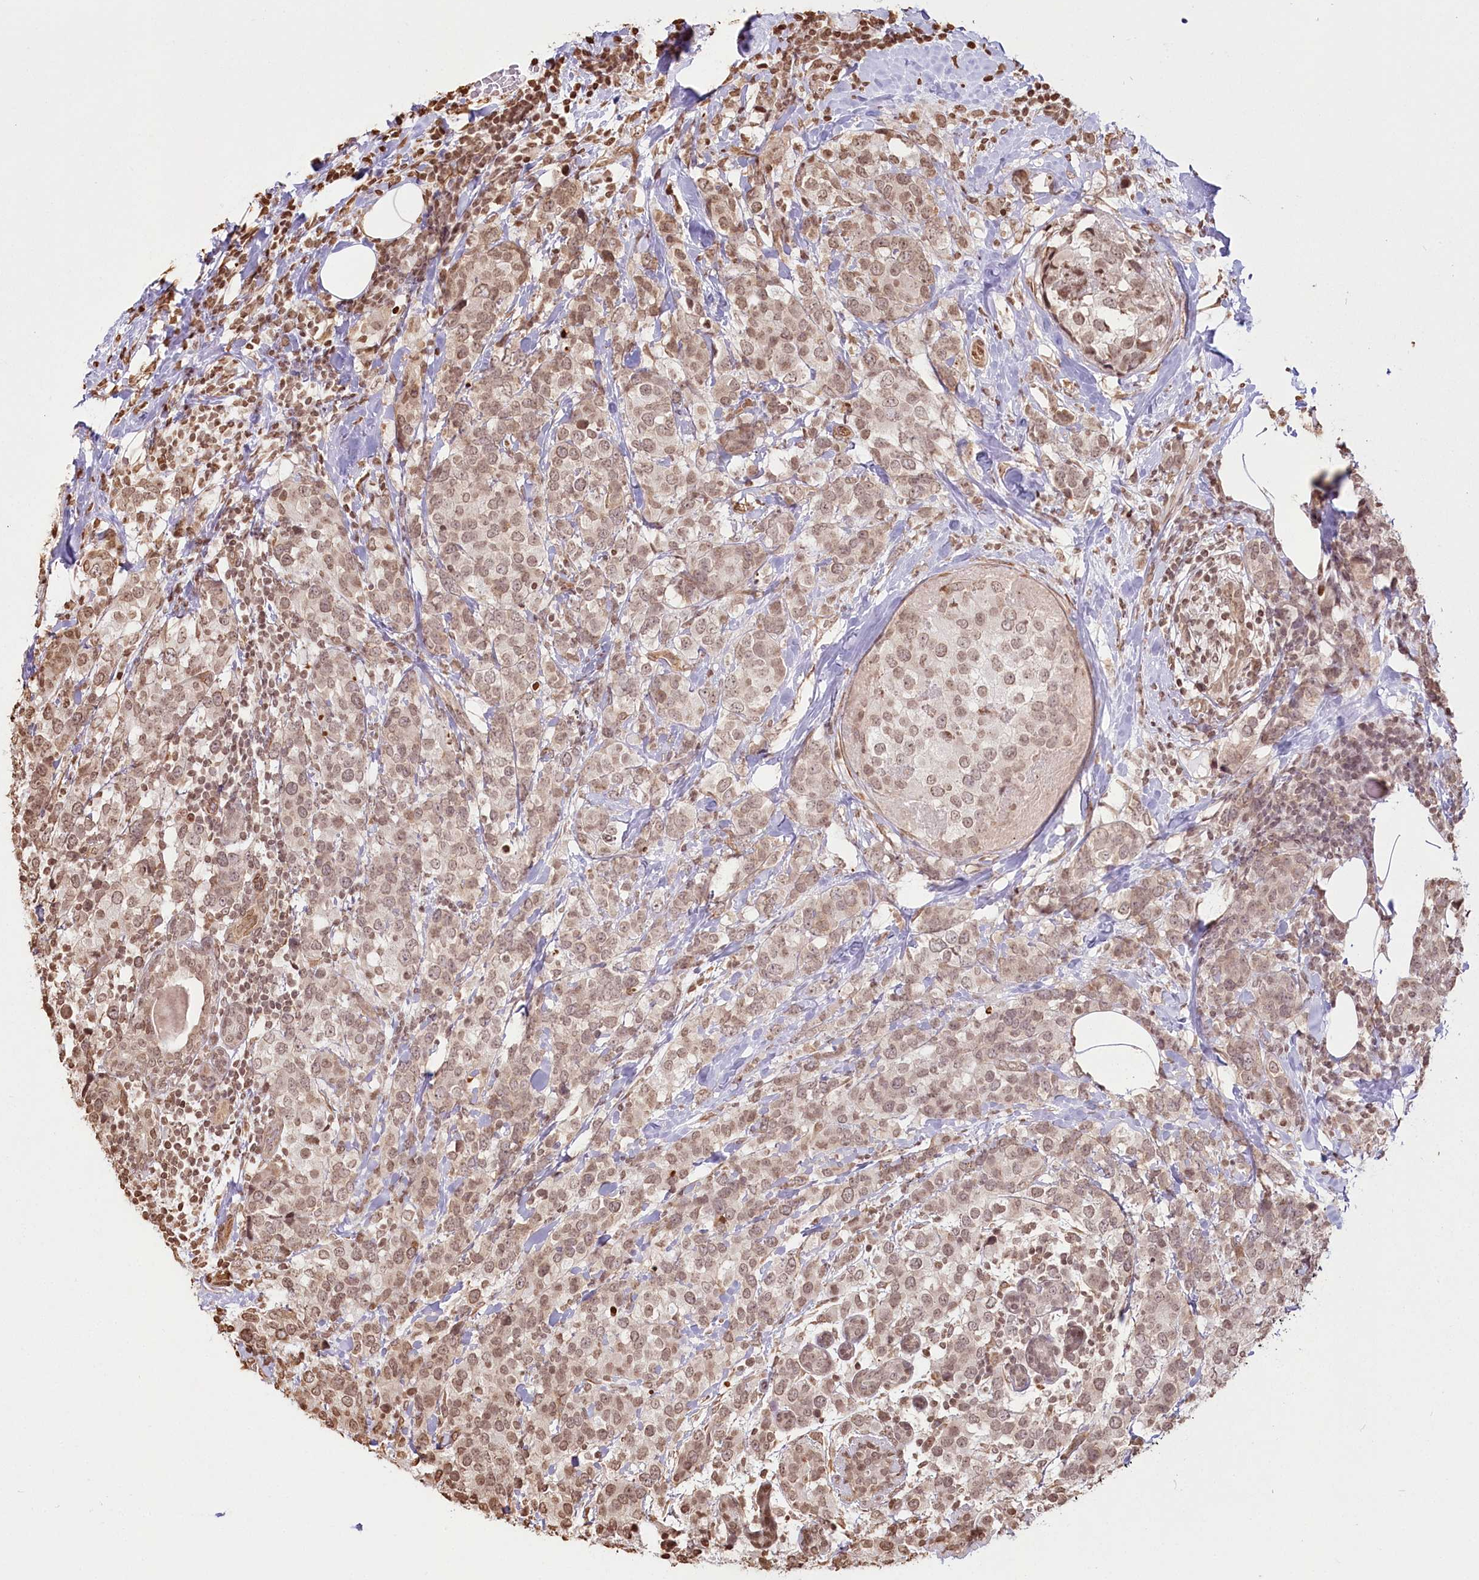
{"staining": {"intensity": "moderate", "quantity": ">75%", "location": "nuclear"}, "tissue": "breast cancer", "cell_type": "Tumor cells", "image_type": "cancer", "snomed": [{"axis": "morphology", "description": "Lobular carcinoma"}, {"axis": "topography", "description": "Breast"}], "caption": "Lobular carcinoma (breast) stained with a brown dye demonstrates moderate nuclear positive positivity in about >75% of tumor cells.", "gene": "FAM13A", "patient": {"sex": "female", "age": 59}}